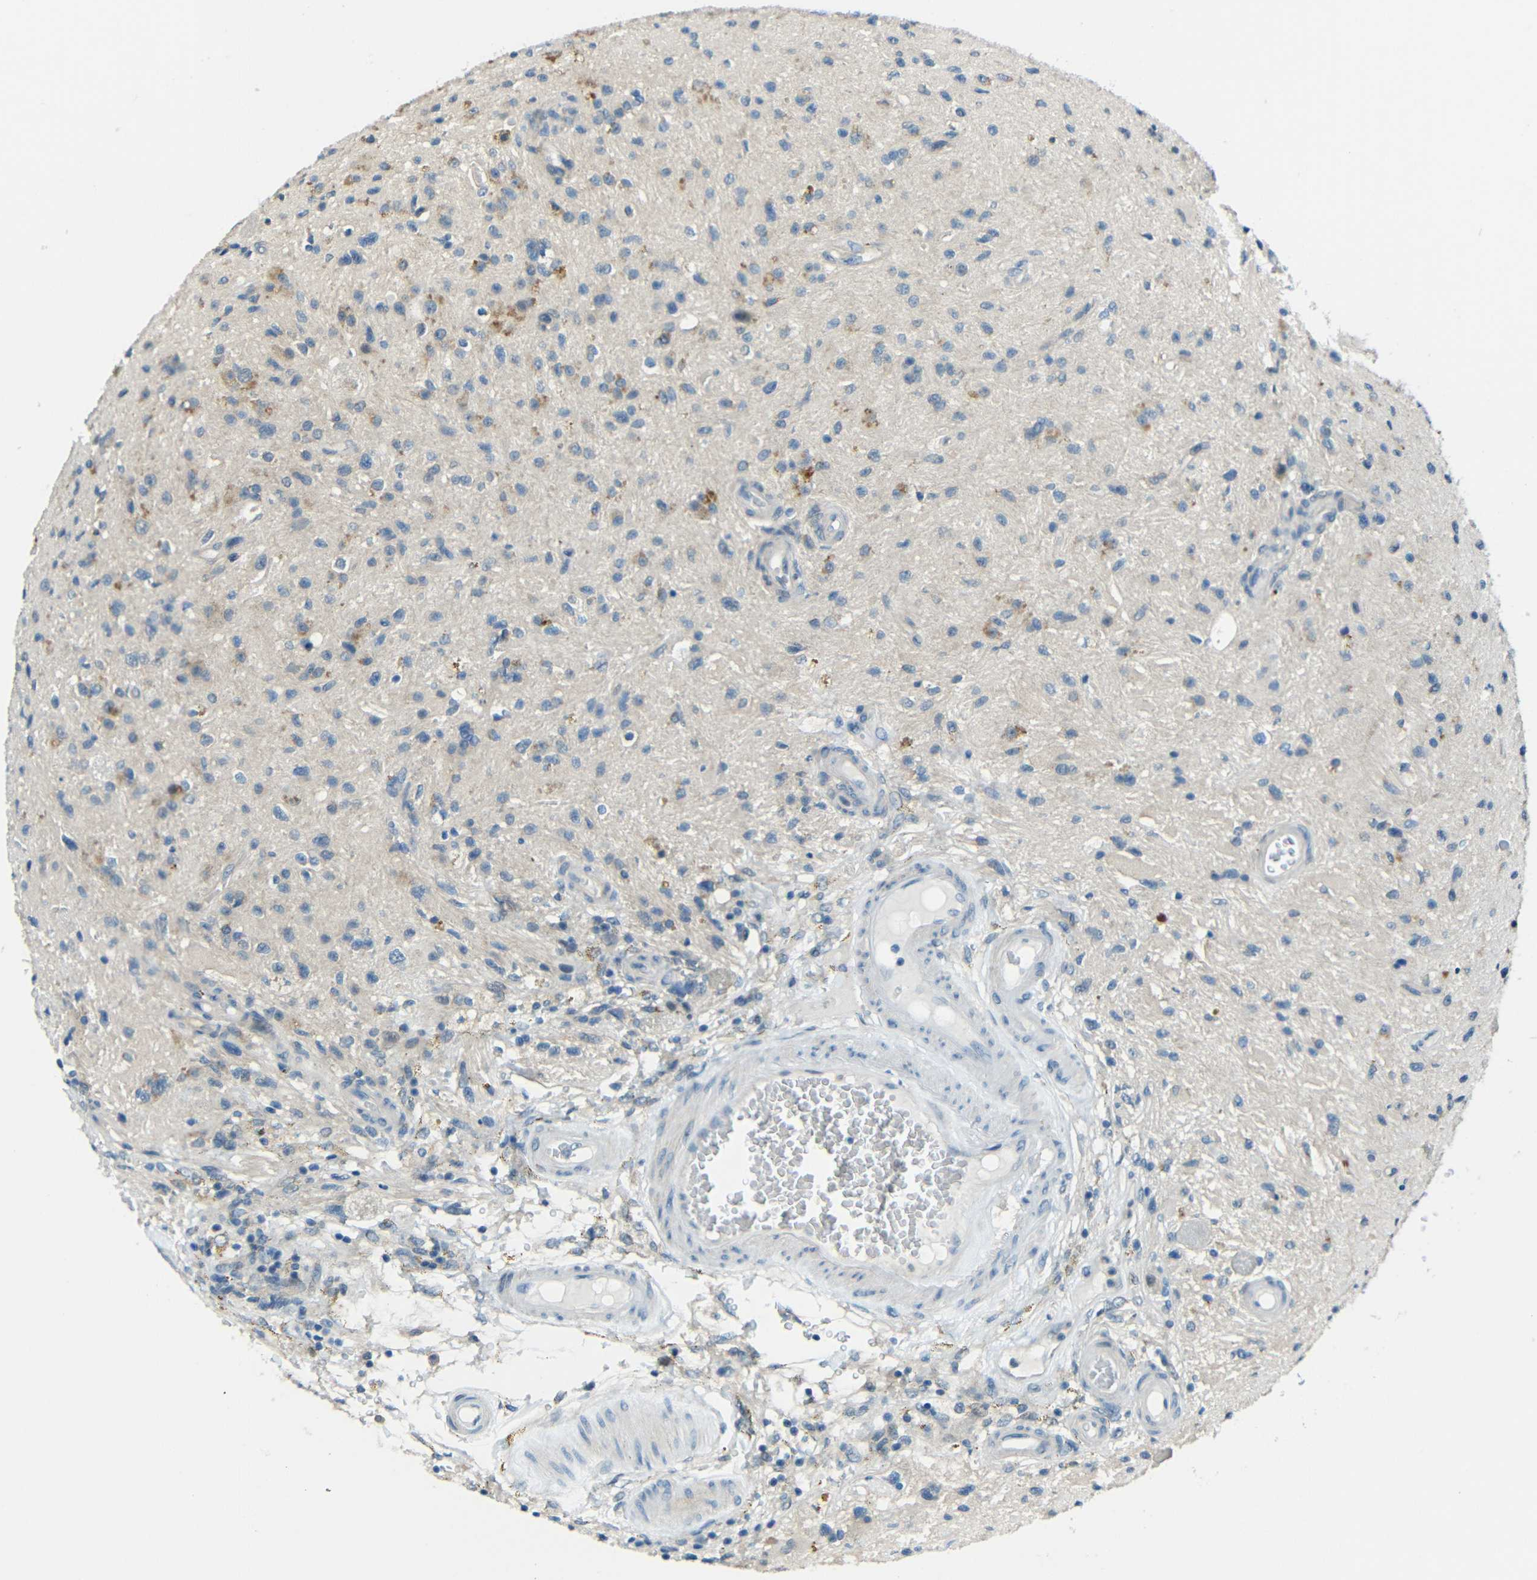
{"staining": {"intensity": "weak", "quantity": "<25%", "location": "cytoplasmic/membranous"}, "tissue": "glioma", "cell_type": "Tumor cells", "image_type": "cancer", "snomed": [{"axis": "morphology", "description": "Glioma, malignant, High grade"}, {"axis": "topography", "description": "Brain"}], "caption": "This is an IHC photomicrograph of human glioma. There is no expression in tumor cells.", "gene": "ANKRD22", "patient": {"sex": "male", "age": 33}}